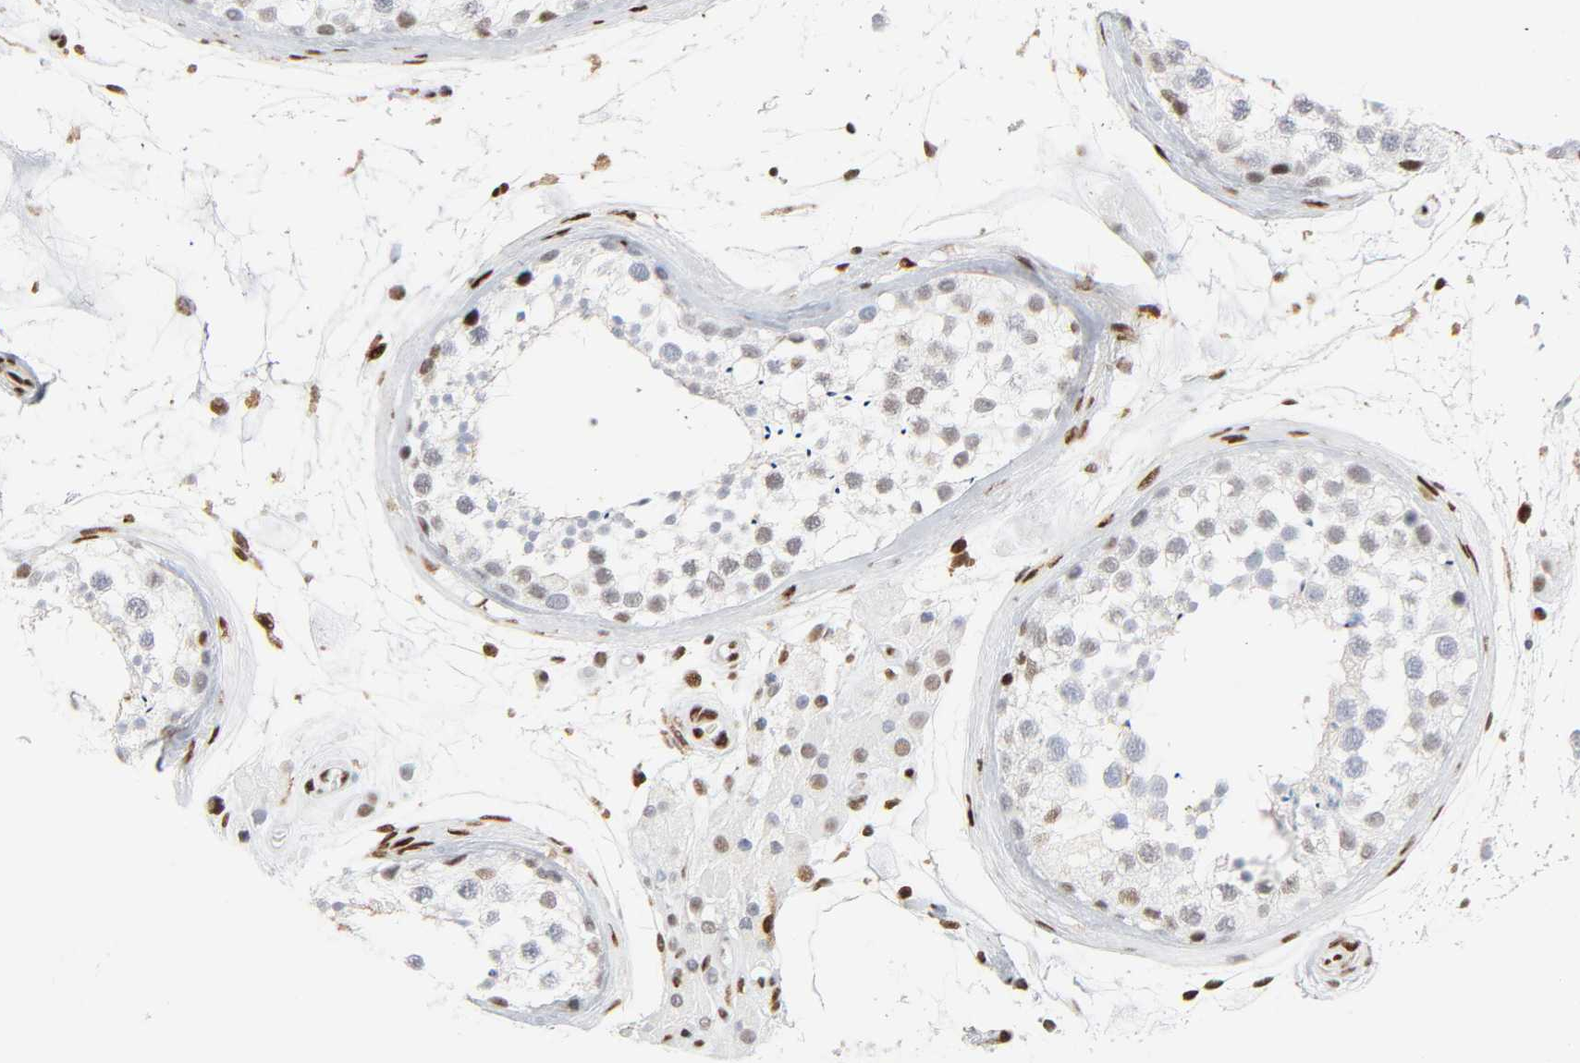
{"staining": {"intensity": "weak", "quantity": "25%-75%", "location": "nuclear"}, "tissue": "testis", "cell_type": "Cells in seminiferous ducts", "image_type": "normal", "snomed": [{"axis": "morphology", "description": "Normal tissue, NOS"}, {"axis": "topography", "description": "Testis"}], "caption": "Cells in seminiferous ducts exhibit weak nuclear expression in about 25%-75% of cells in benign testis. (Stains: DAB in brown, nuclei in blue, Microscopy: brightfield microscopy at high magnification).", "gene": "WAS", "patient": {"sex": "male", "age": 46}}